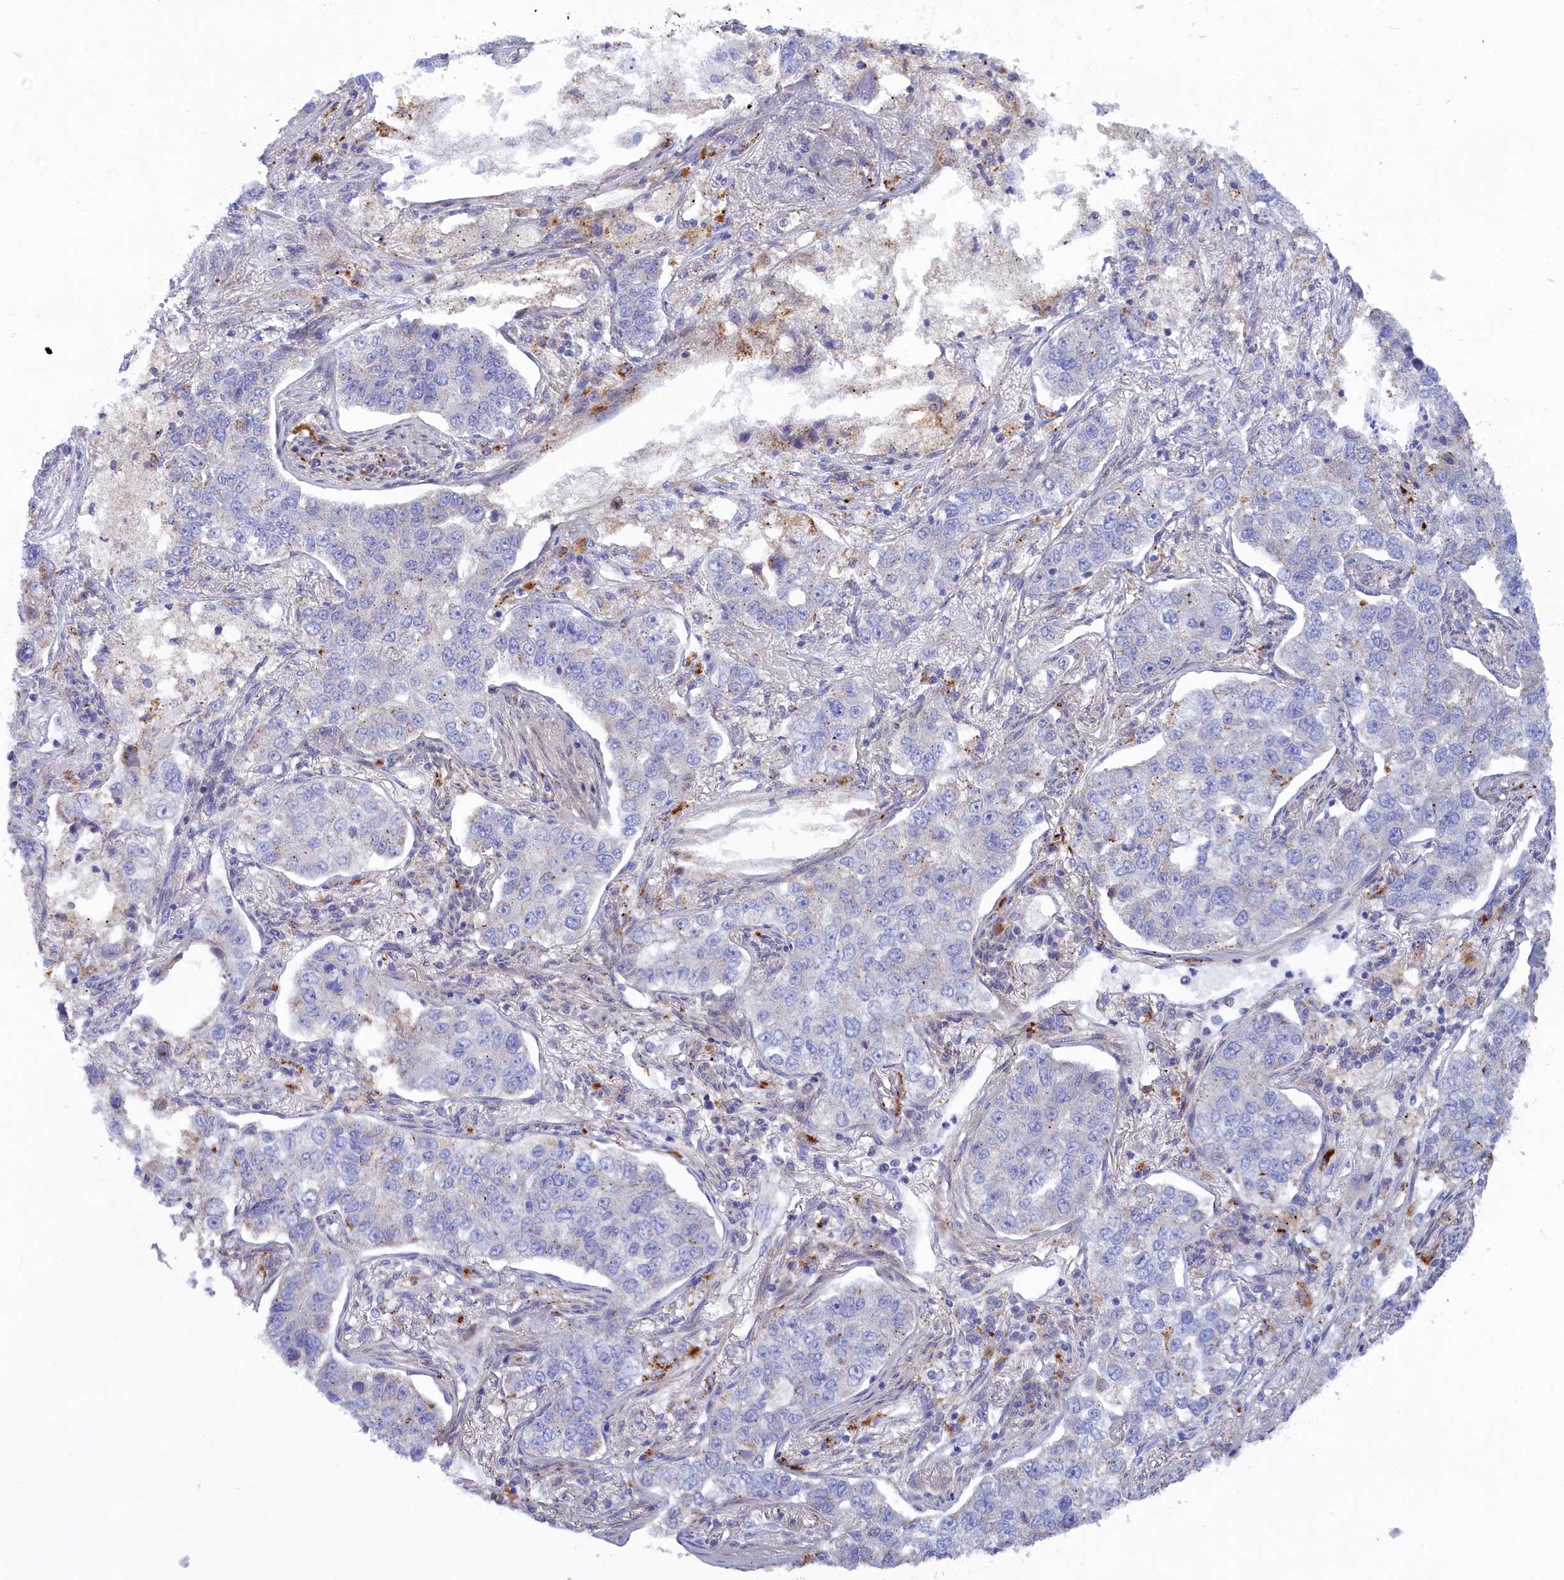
{"staining": {"intensity": "negative", "quantity": "none", "location": "none"}, "tissue": "lung cancer", "cell_type": "Tumor cells", "image_type": "cancer", "snomed": [{"axis": "morphology", "description": "Adenocarcinoma, NOS"}, {"axis": "topography", "description": "Lung"}], "caption": "Micrograph shows no protein expression in tumor cells of lung cancer (adenocarcinoma) tissue.", "gene": "WDR6", "patient": {"sex": "male", "age": 49}}